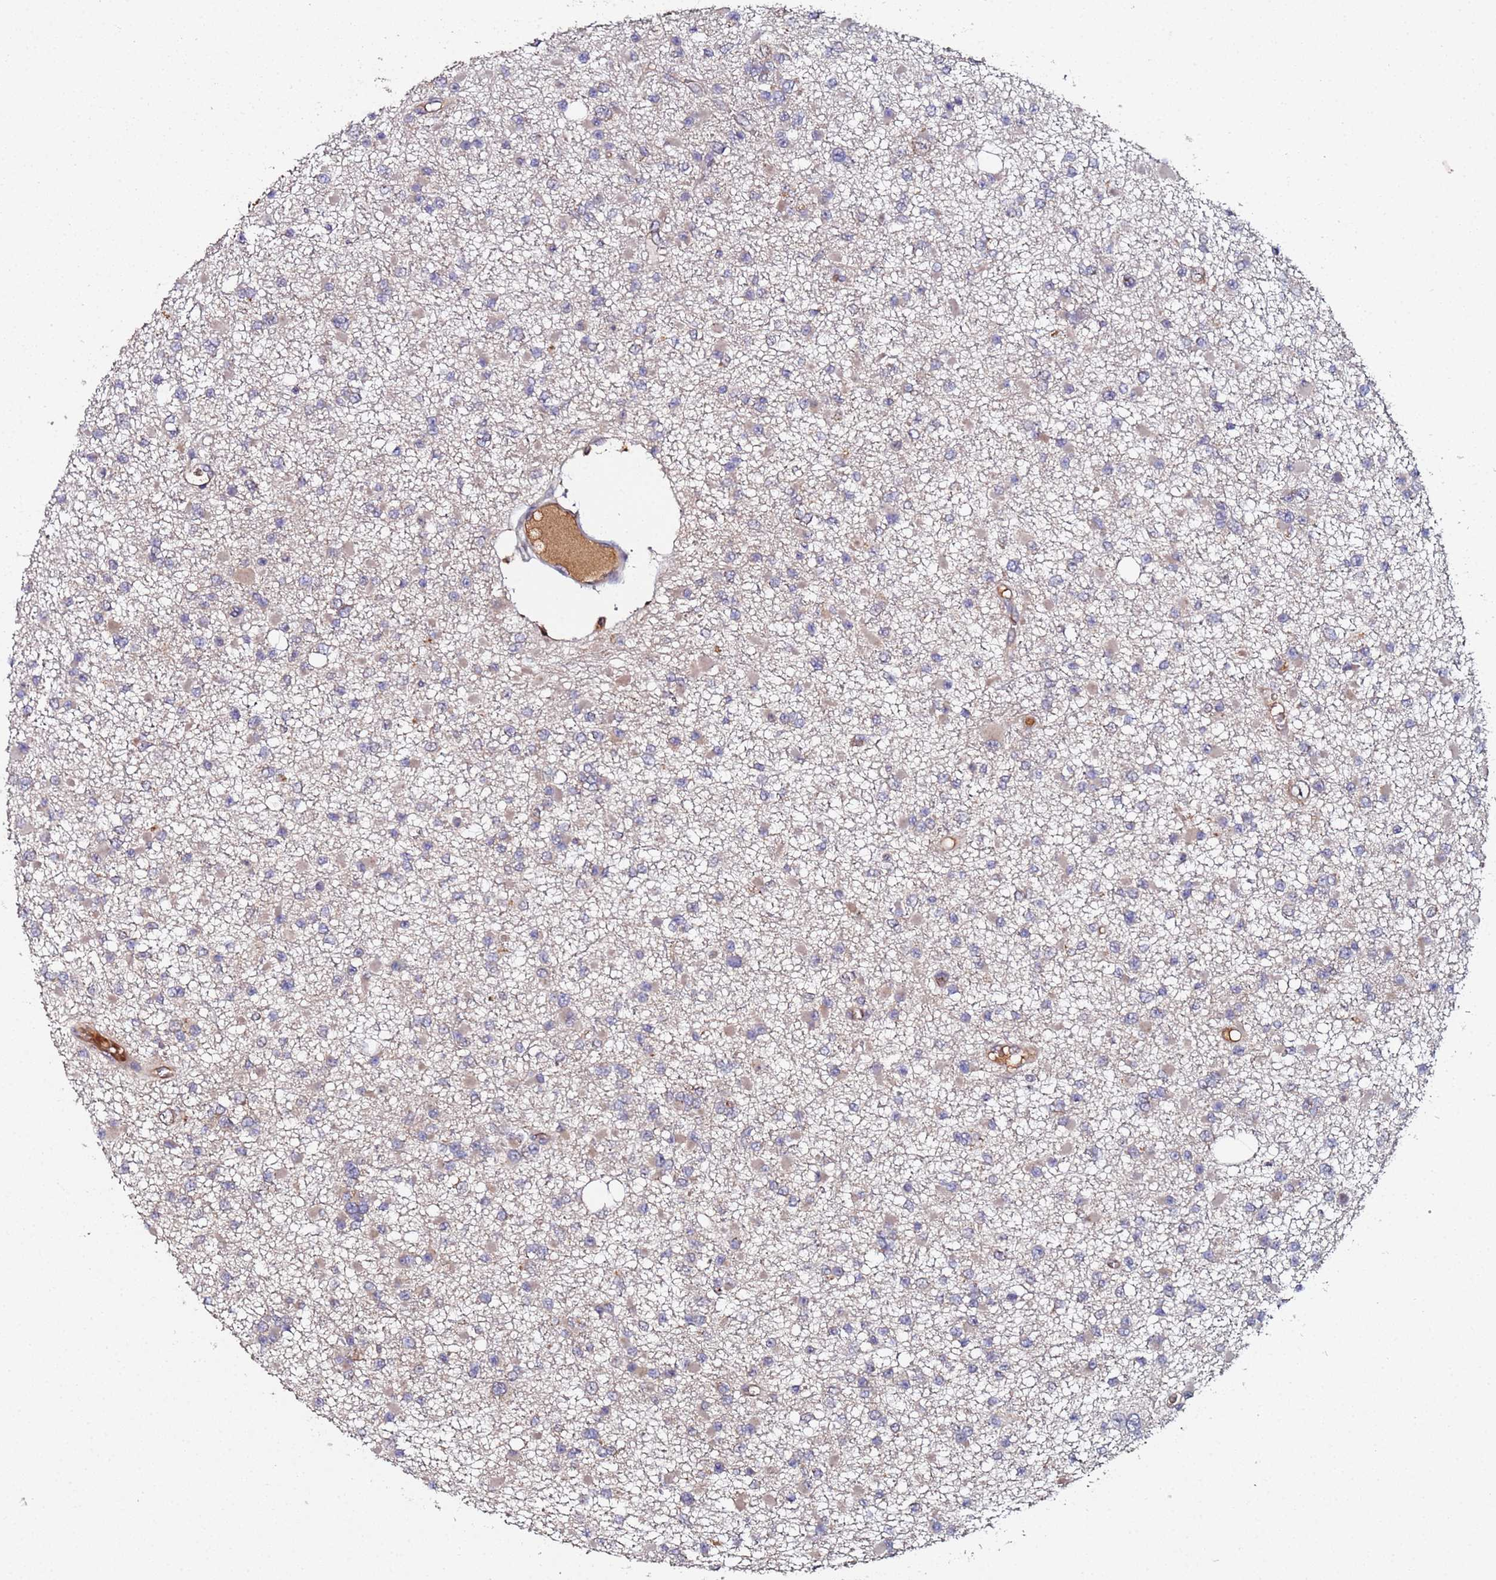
{"staining": {"intensity": "weak", "quantity": "<25%", "location": "cytoplasmic/membranous"}, "tissue": "glioma", "cell_type": "Tumor cells", "image_type": "cancer", "snomed": [{"axis": "morphology", "description": "Glioma, malignant, Low grade"}, {"axis": "topography", "description": "Brain"}], "caption": "Human malignant glioma (low-grade) stained for a protein using immunohistochemistry displays no expression in tumor cells.", "gene": "OSER1", "patient": {"sex": "female", "age": 22}}